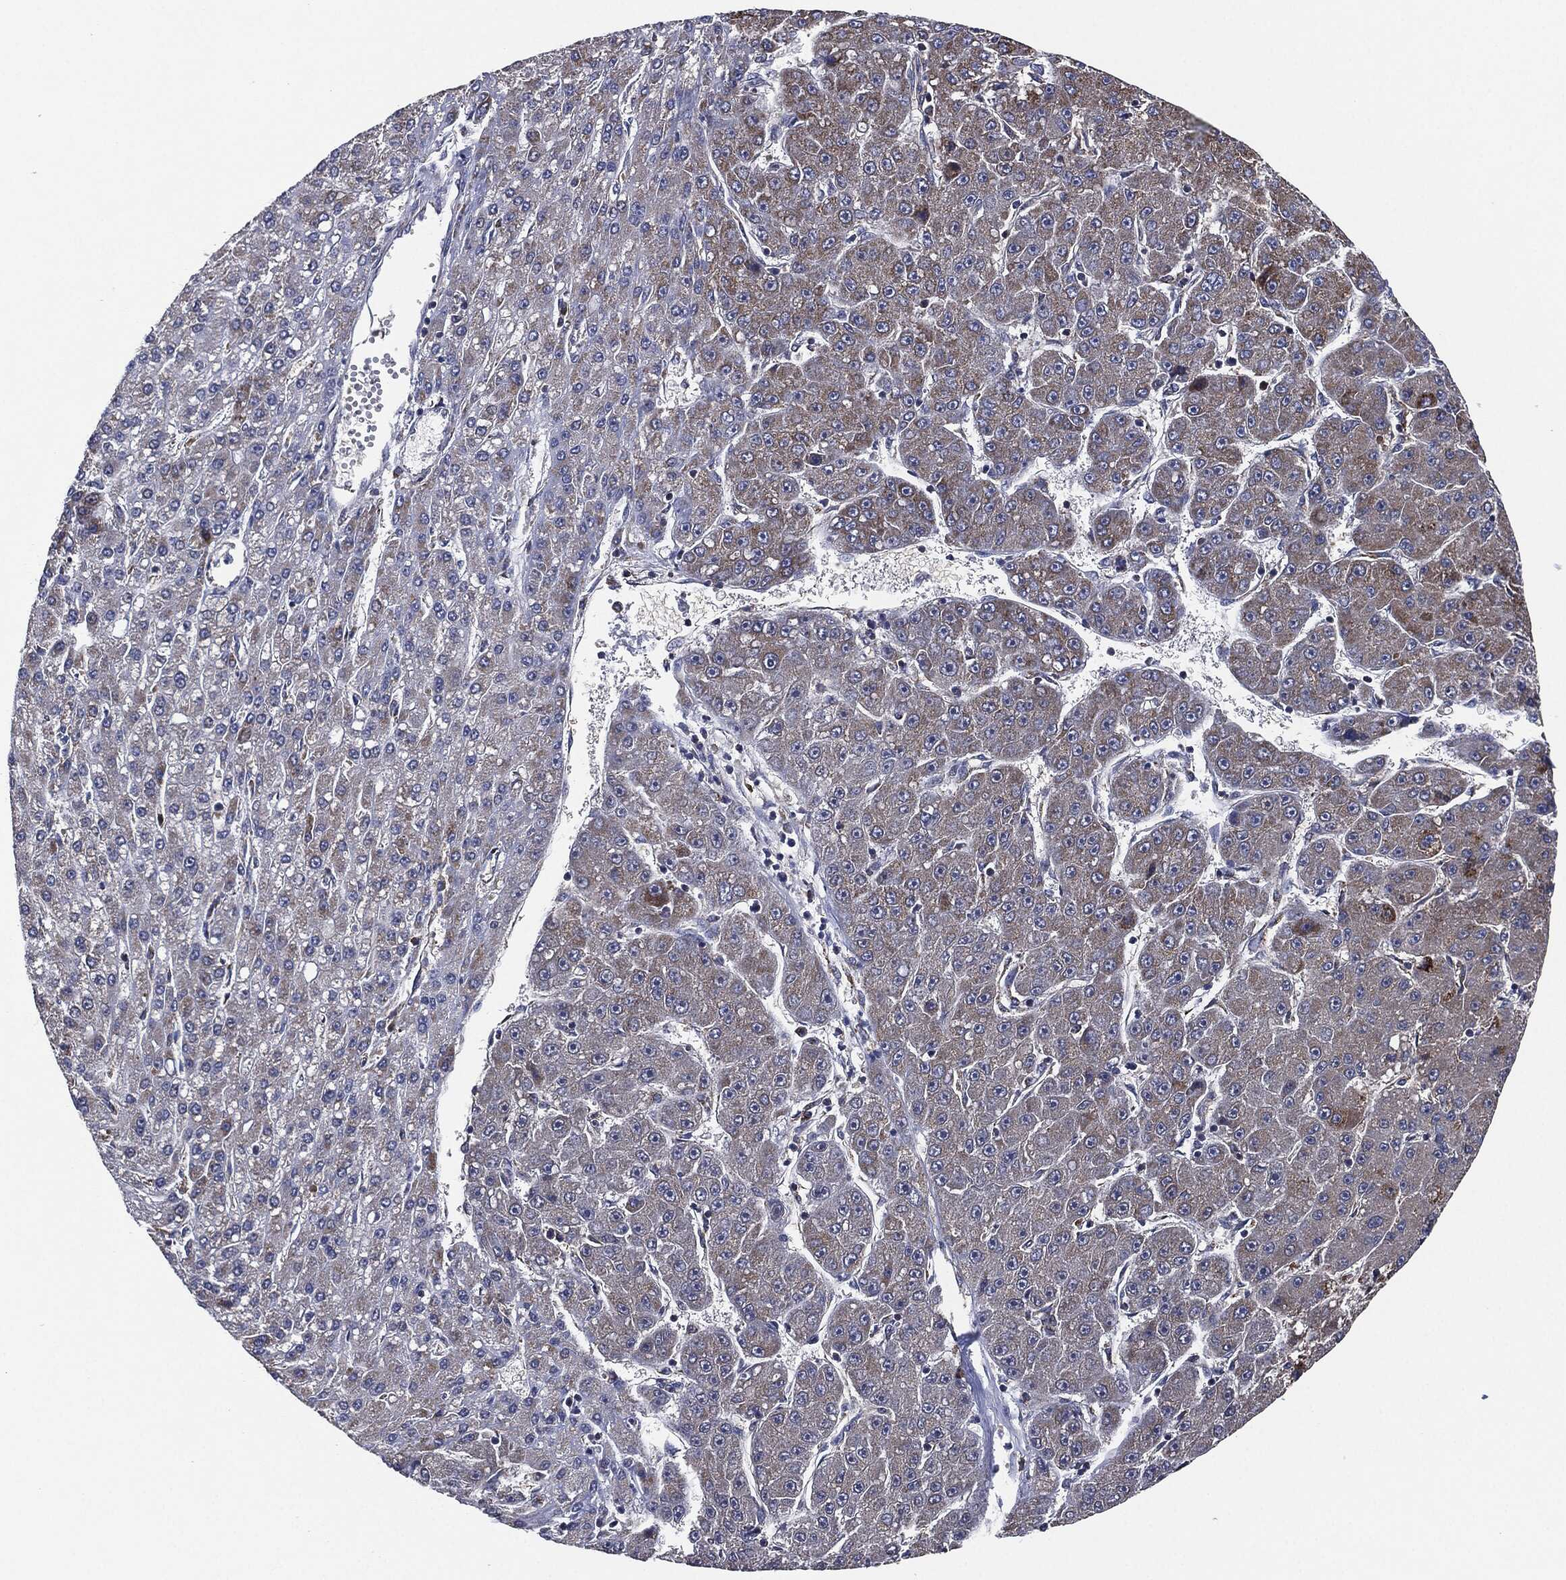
{"staining": {"intensity": "weak", "quantity": "<25%", "location": "cytoplasmic/membranous"}, "tissue": "liver cancer", "cell_type": "Tumor cells", "image_type": "cancer", "snomed": [{"axis": "morphology", "description": "Carcinoma, Hepatocellular, NOS"}, {"axis": "topography", "description": "Liver"}], "caption": "Immunohistochemical staining of human liver cancer exhibits no significant expression in tumor cells. (DAB IHC, high magnification).", "gene": "NDUFV2", "patient": {"sex": "male", "age": 67}}